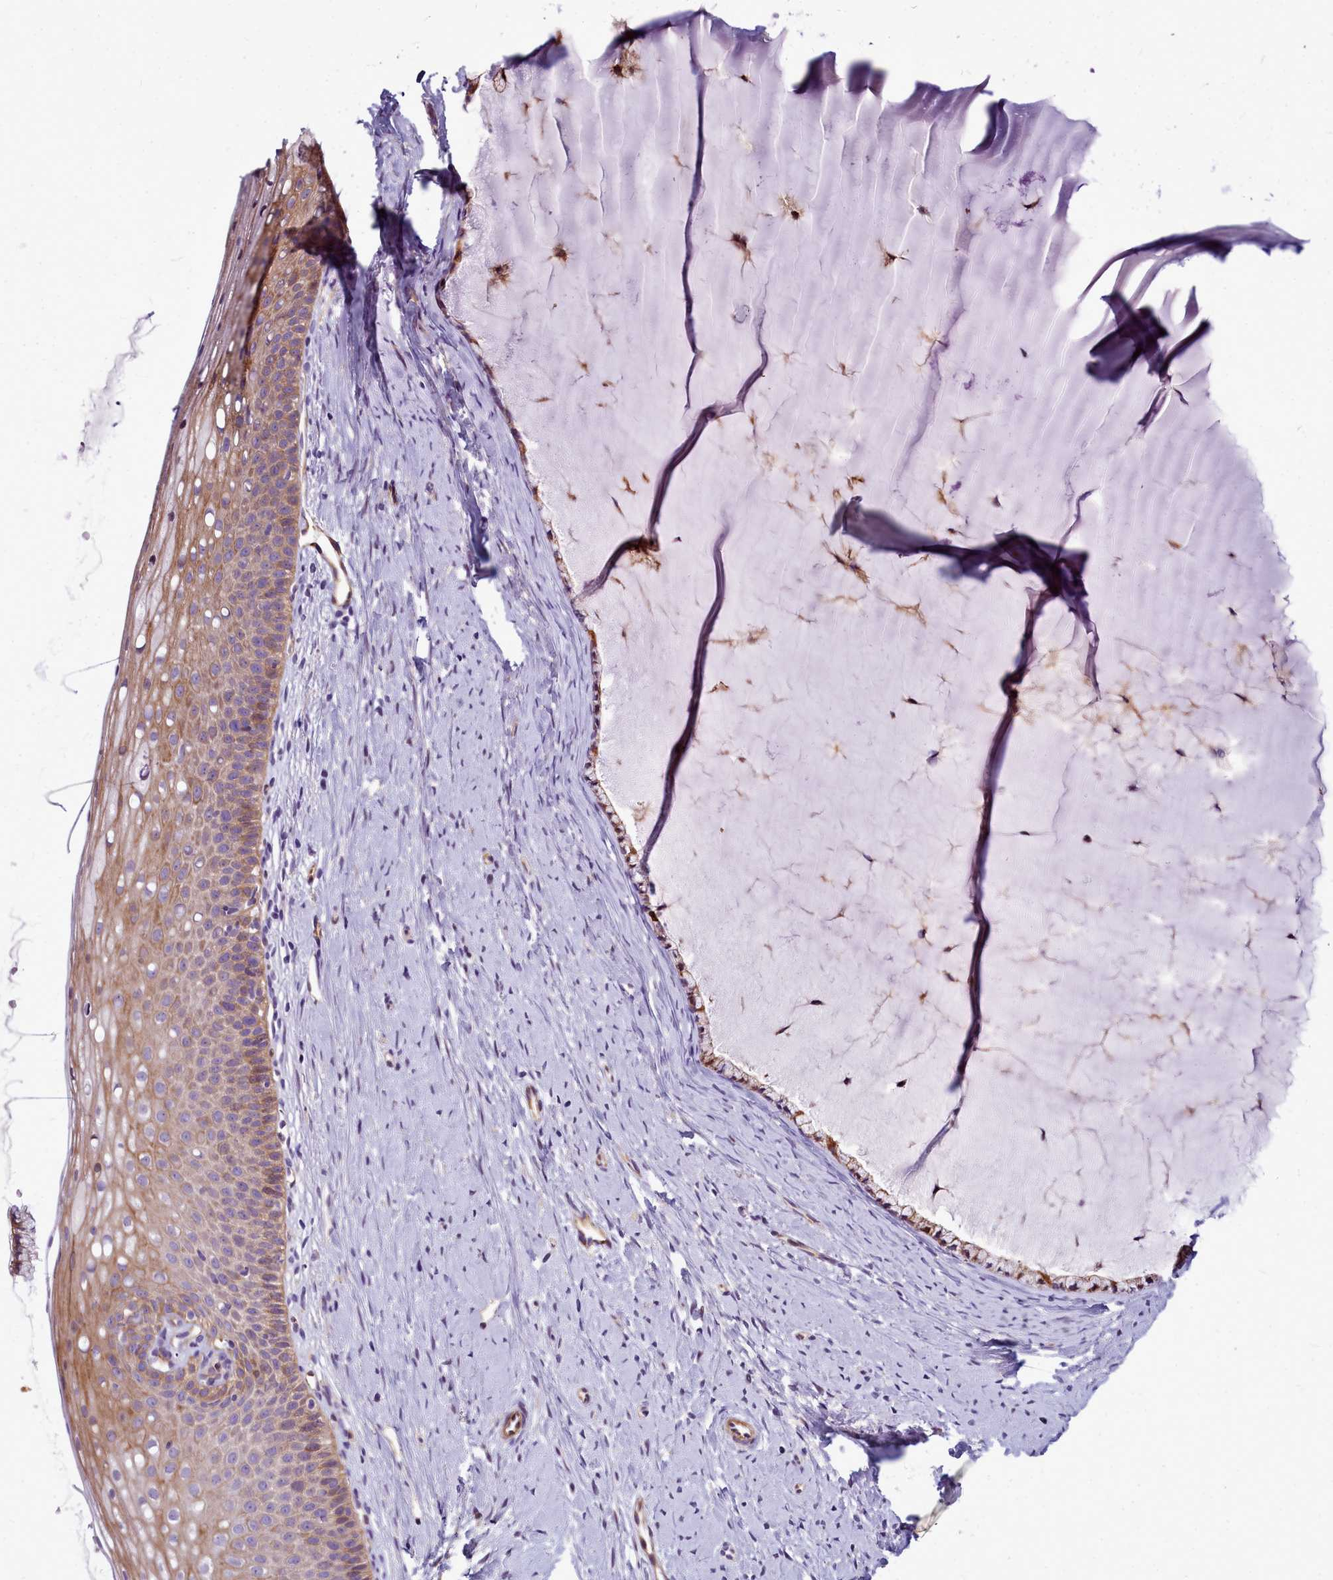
{"staining": {"intensity": "moderate", "quantity": ">75%", "location": "cytoplasmic/membranous"}, "tissue": "cervix", "cell_type": "Glandular cells", "image_type": "normal", "snomed": [{"axis": "morphology", "description": "Normal tissue, NOS"}, {"axis": "topography", "description": "Cervix"}], "caption": "Cervix stained for a protein reveals moderate cytoplasmic/membranous positivity in glandular cells.", "gene": "TTC5", "patient": {"sex": "female", "age": 57}}